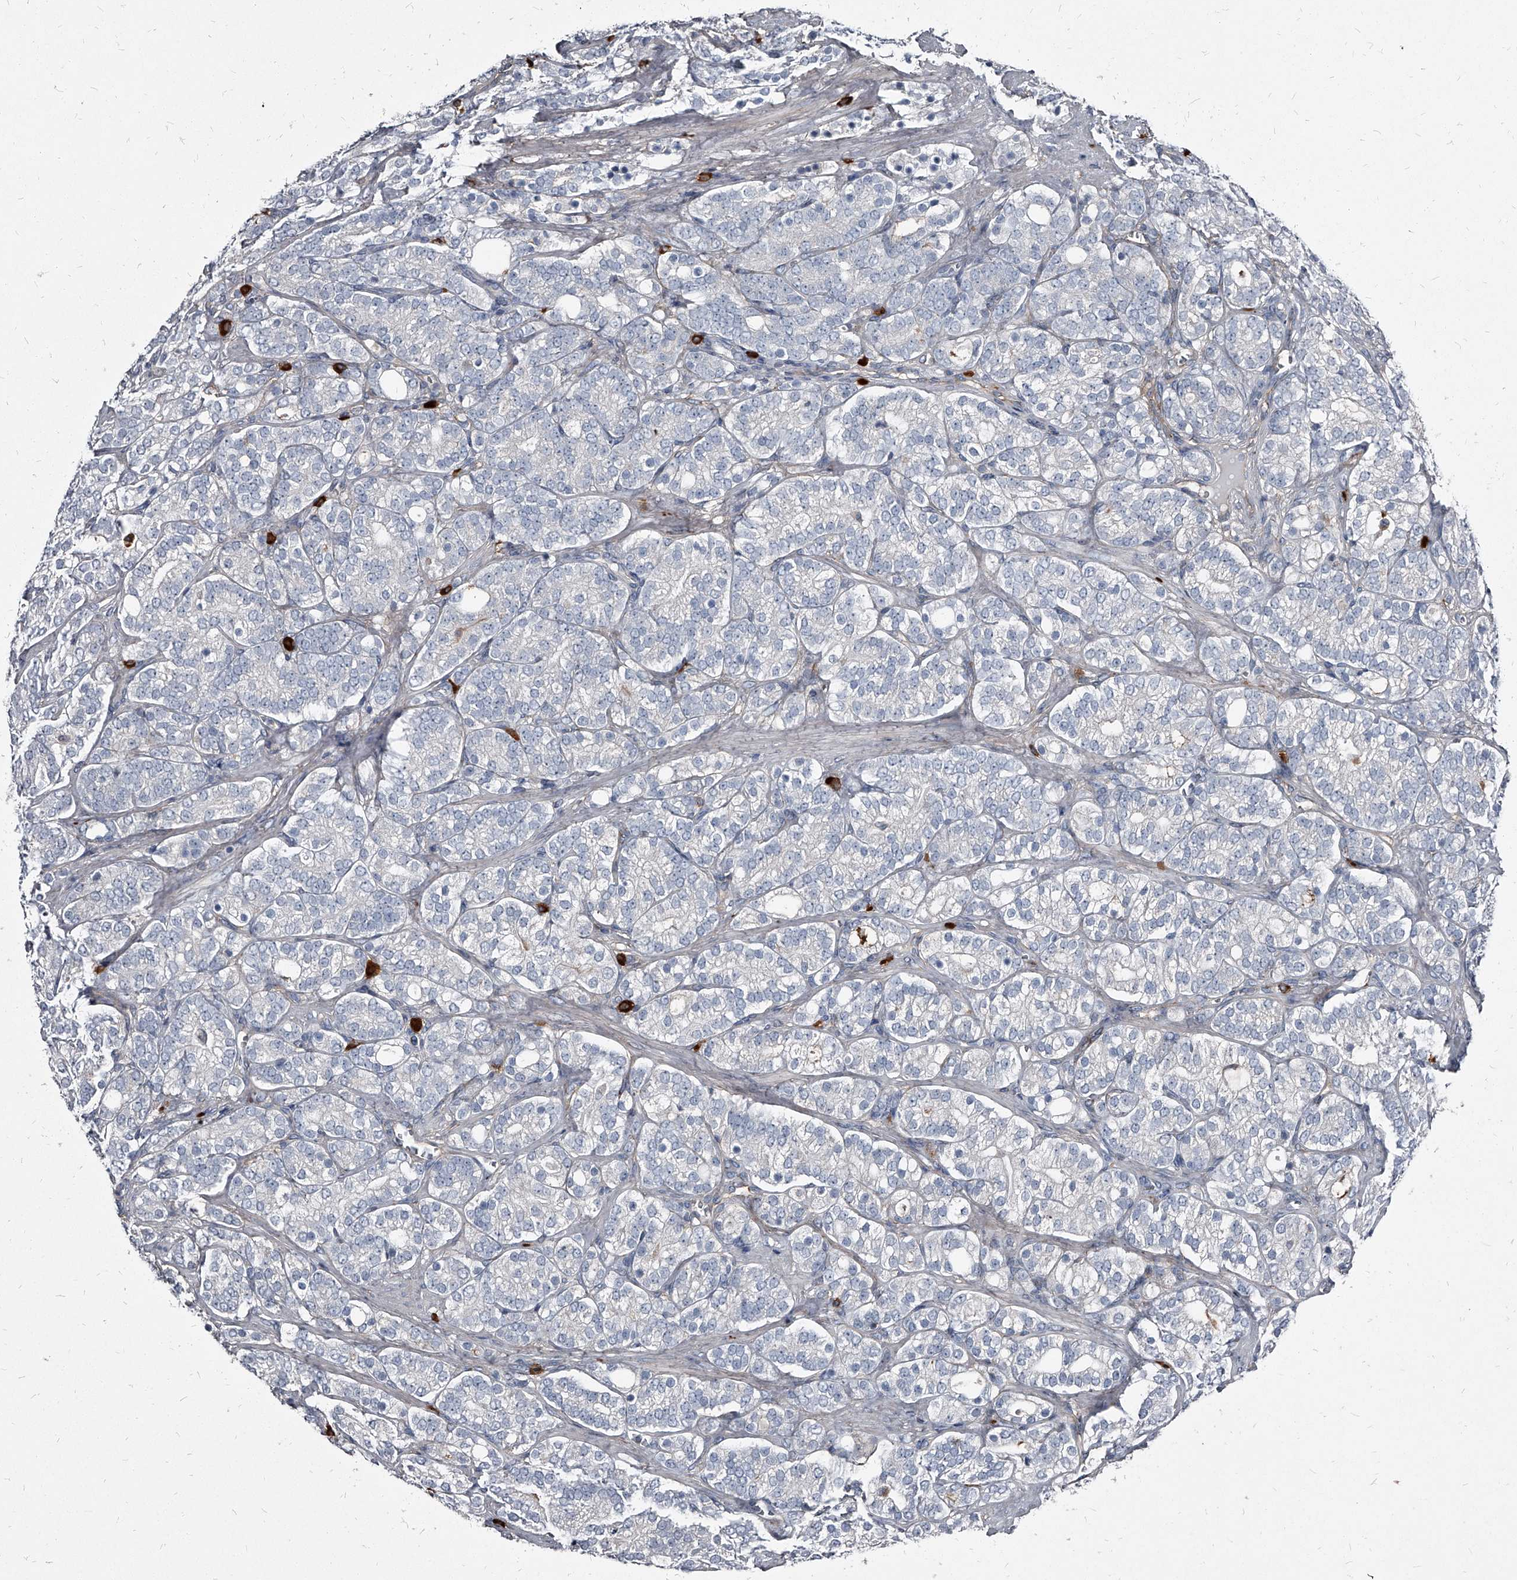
{"staining": {"intensity": "negative", "quantity": "none", "location": "none"}, "tissue": "prostate cancer", "cell_type": "Tumor cells", "image_type": "cancer", "snomed": [{"axis": "morphology", "description": "Adenocarcinoma, High grade"}, {"axis": "topography", "description": "Prostate"}], "caption": "A high-resolution histopathology image shows IHC staining of adenocarcinoma (high-grade) (prostate), which shows no significant expression in tumor cells.", "gene": "PGLYRP3", "patient": {"sex": "male", "age": 57}}